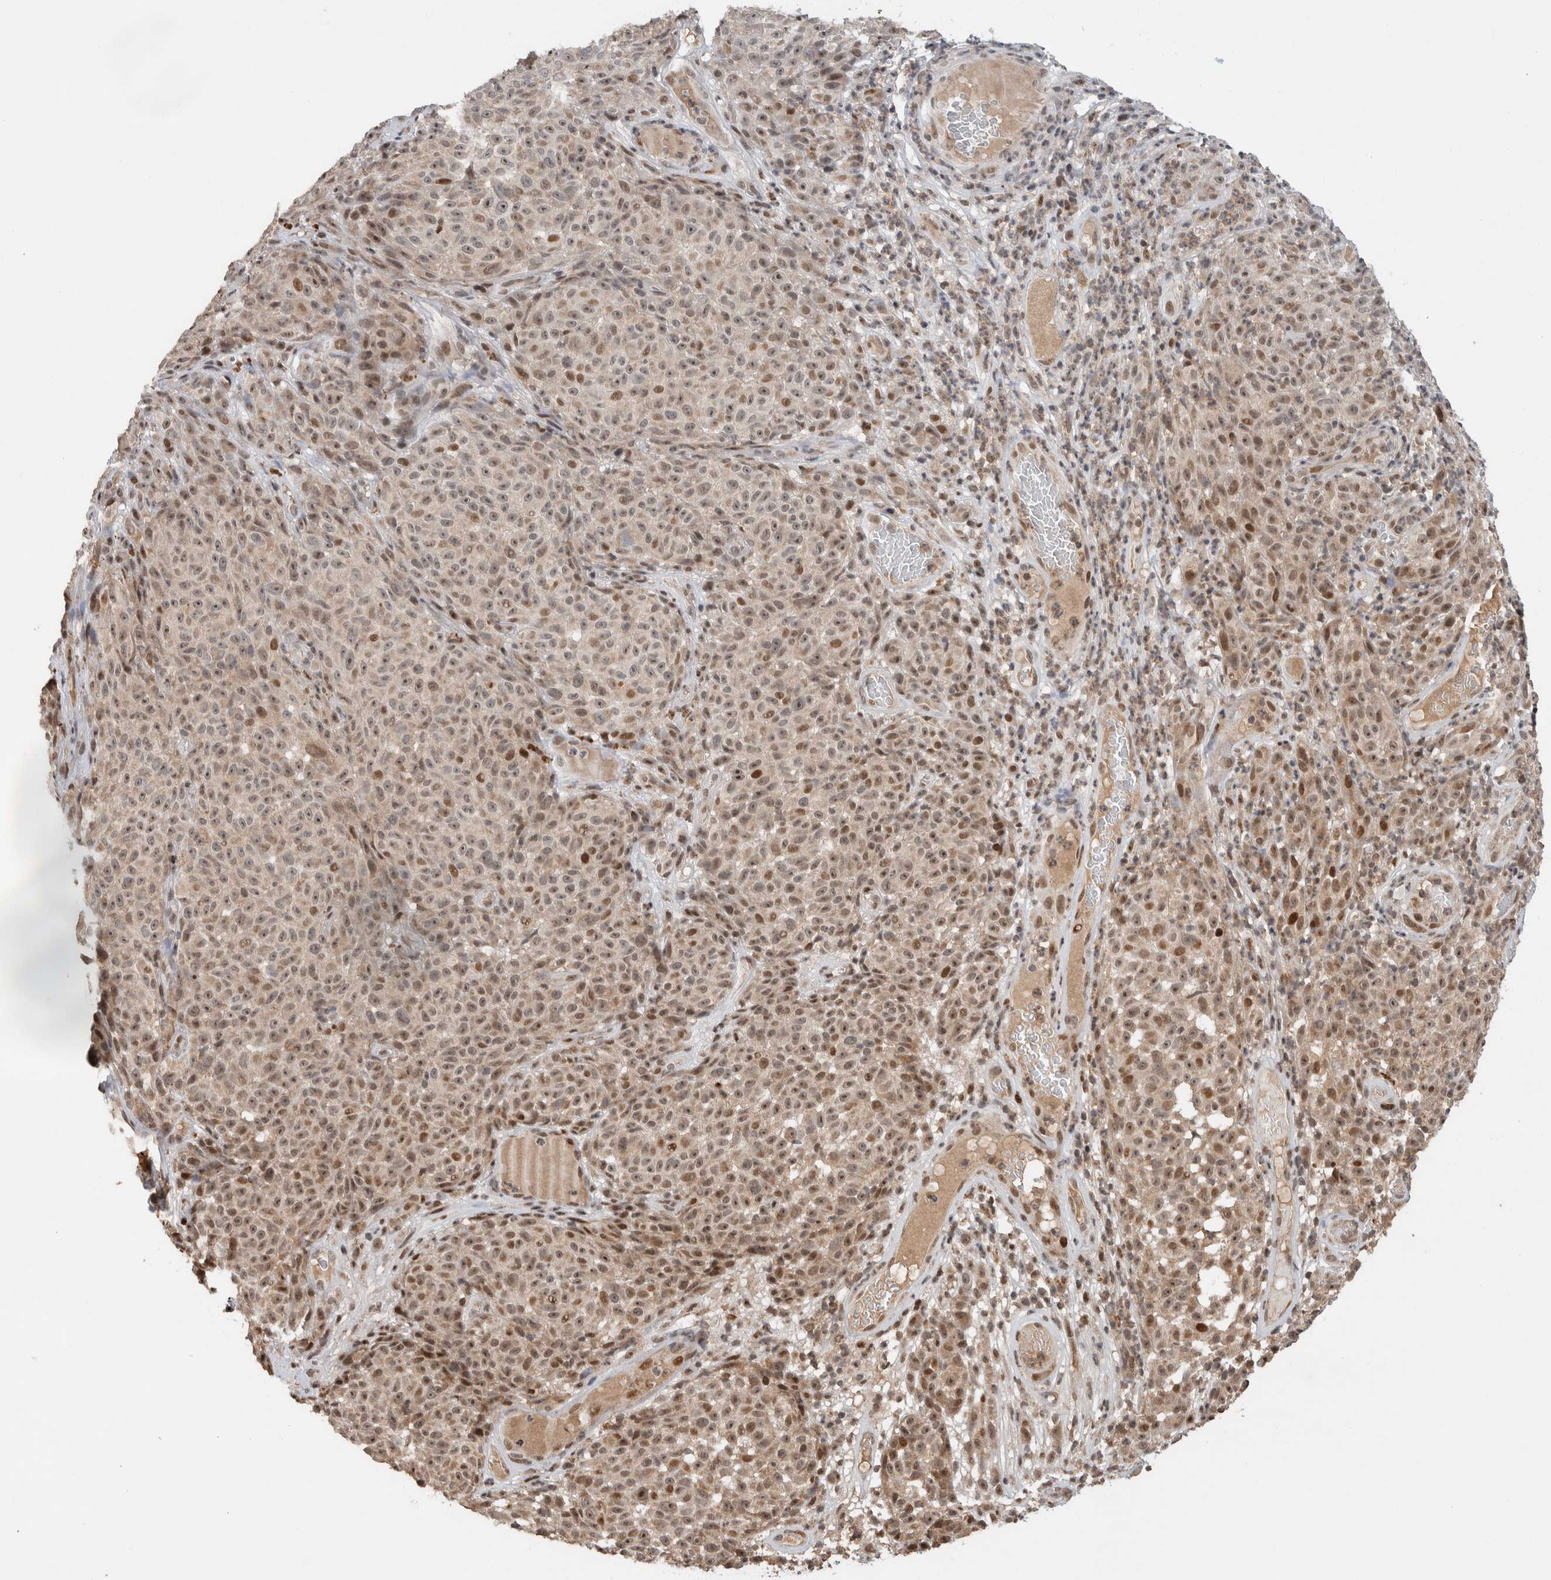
{"staining": {"intensity": "moderate", "quantity": ">75%", "location": "nuclear"}, "tissue": "melanoma", "cell_type": "Tumor cells", "image_type": "cancer", "snomed": [{"axis": "morphology", "description": "Malignant melanoma, NOS"}, {"axis": "topography", "description": "Skin"}], "caption": "Human melanoma stained for a protein (brown) exhibits moderate nuclear positive staining in about >75% of tumor cells.", "gene": "ZNF521", "patient": {"sex": "female", "age": 82}}